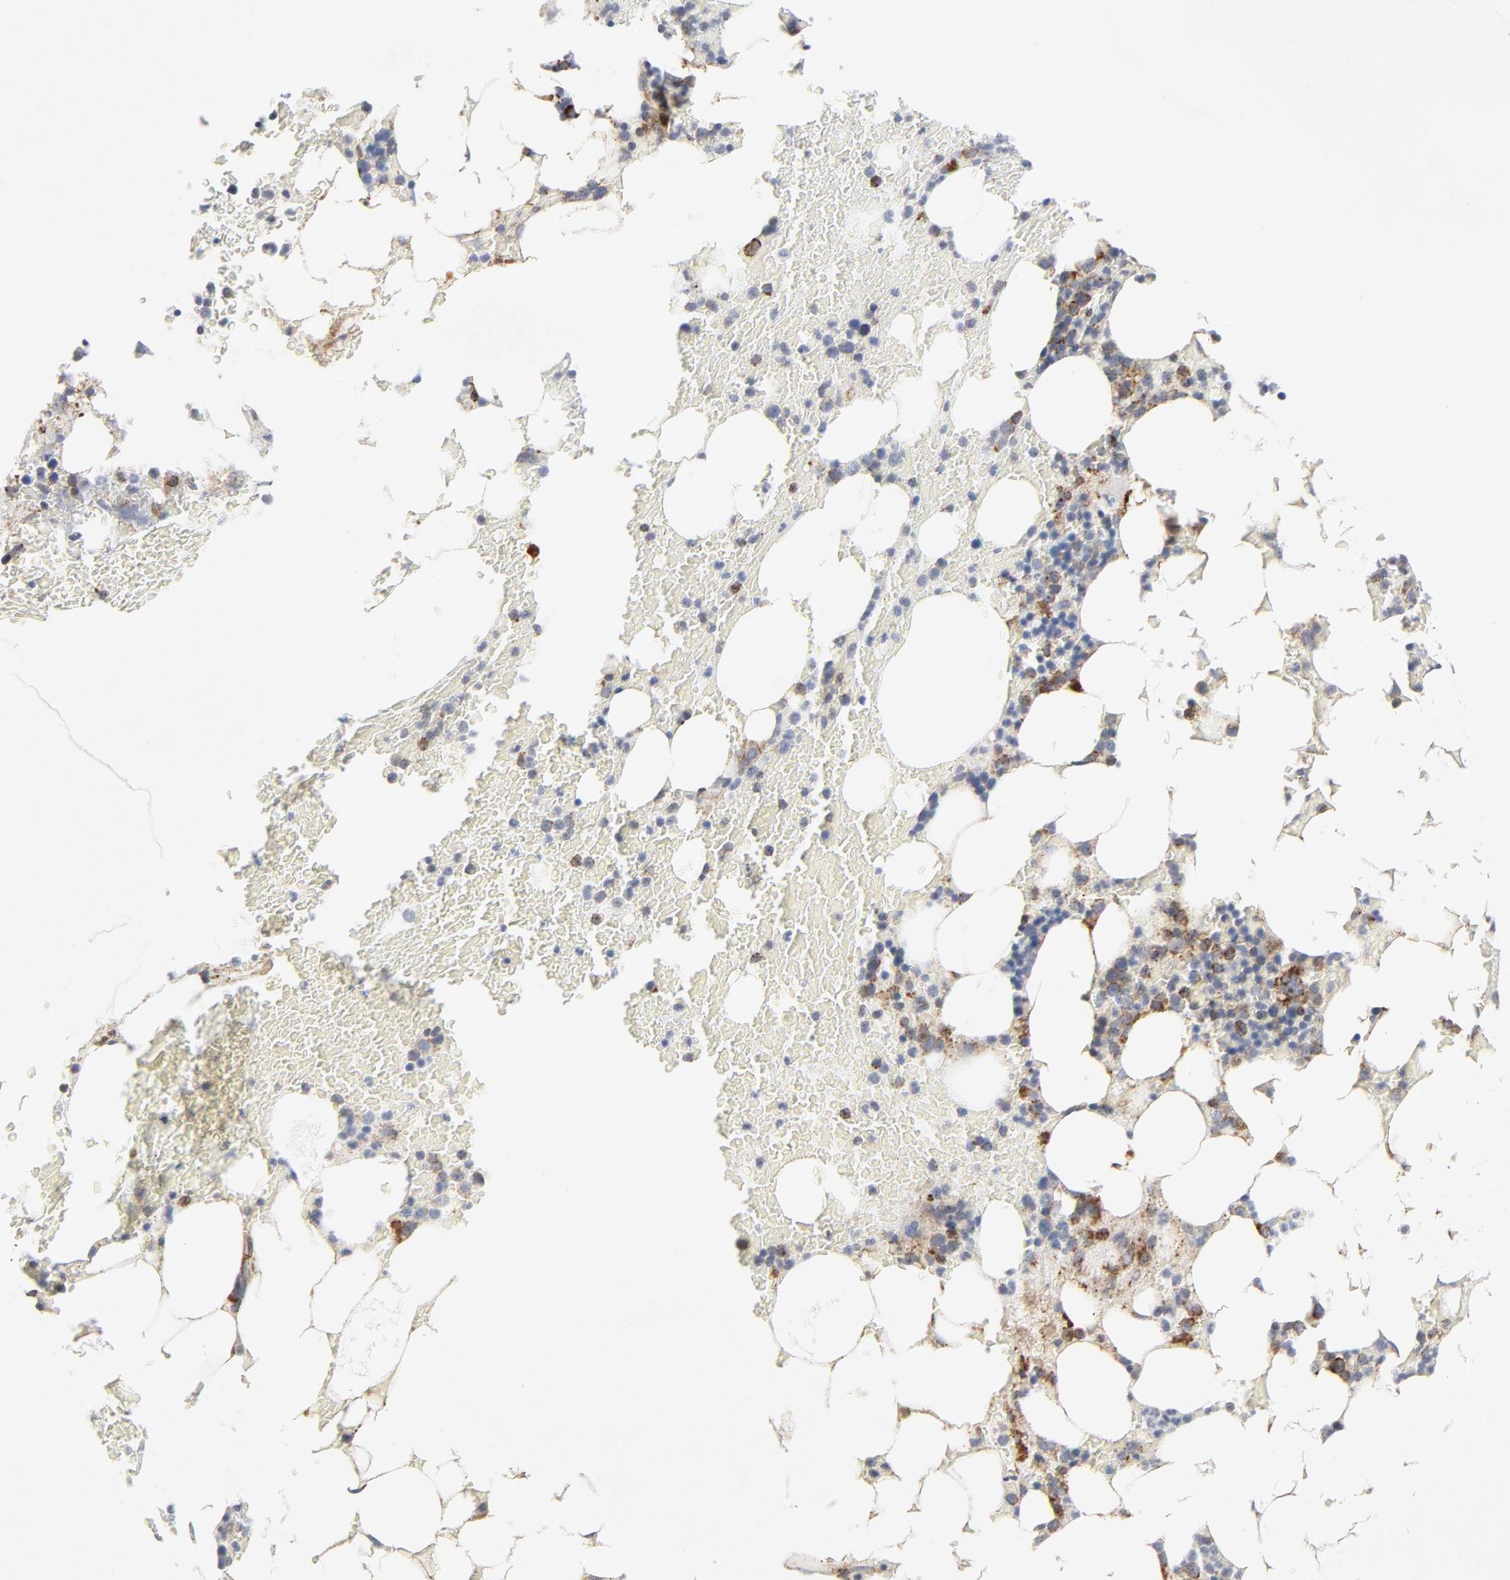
{"staining": {"intensity": "moderate", "quantity": "<25%", "location": "cytoplasmic/membranous"}, "tissue": "bone marrow", "cell_type": "Hematopoietic cells", "image_type": "normal", "snomed": [{"axis": "morphology", "description": "Normal tissue, NOS"}, {"axis": "topography", "description": "Bone marrow"}], "caption": "A brown stain labels moderate cytoplasmic/membranous staining of a protein in hematopoietic cells of unremarkable bone marrow. The staining is performed using DAB brown chromogen to label protein expression. The nuclei are counter-stained blue using hematoxylin.", "gene": "LRP6", "patient": {"sex": "female", "age": 73}}